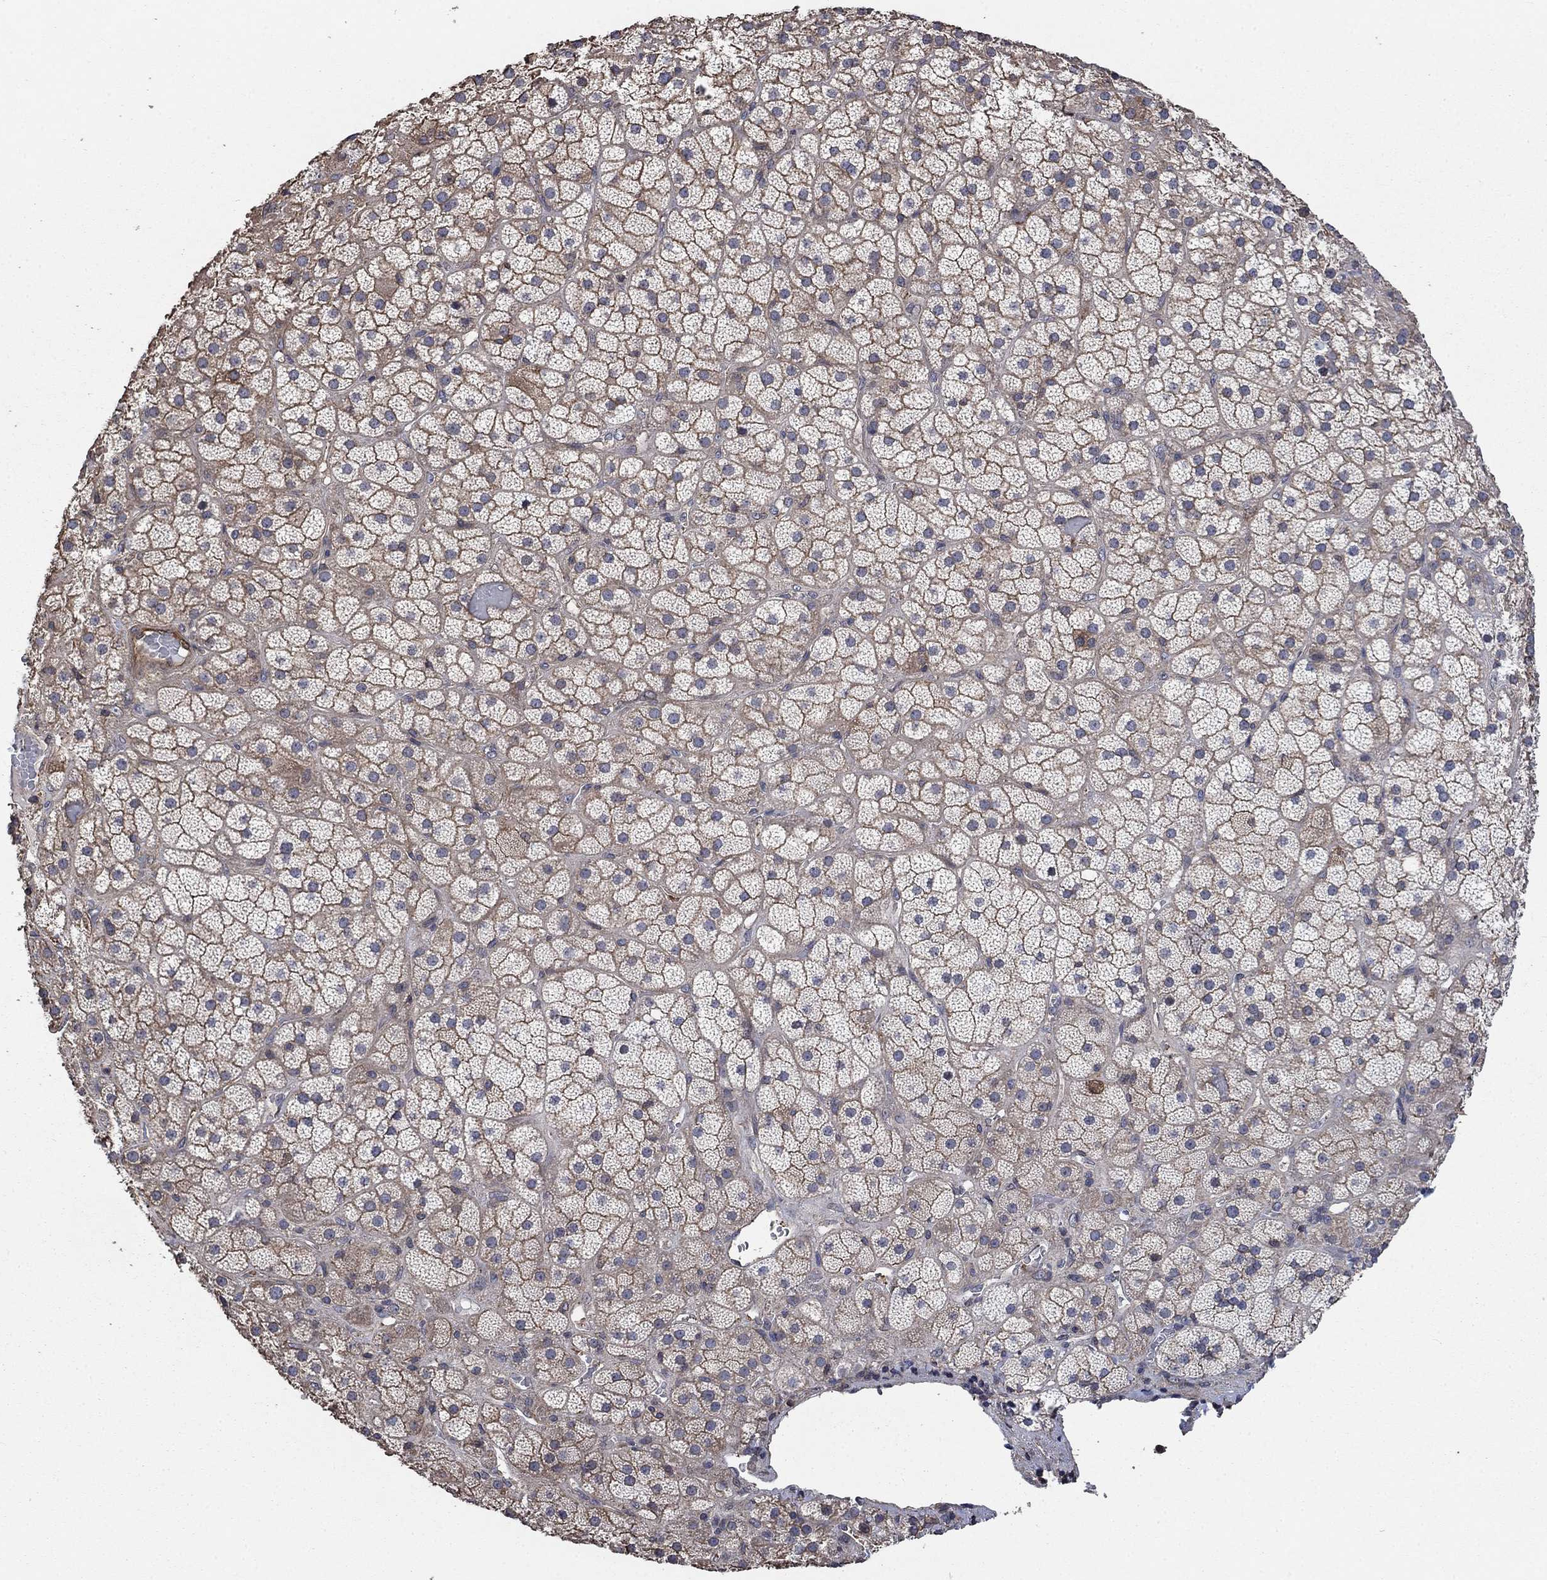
{"staining": {"intensity": "moderate", "quantity": "<25%", "location": "cytoplasmic/membranous"}, "tissue": "adrenal gland", "cell_type": "Glandular cells", "image_type": "normal", "snomed": [{"axis": "morphology", "description": "Normal tissue, NOS"}, {"axis": "topography", "description": "Adrenal gland"}], "caption": "Immunohistochemistry (IHC) histopathology image of normal adrenal gland: adrenal gland stained using IHC shows low levels of moderate protein expression localized specifically in the cytoplasmic/membranous of glandular cells, appearing as a cytoplasmic/membranous brown color.", "gene": "PDE3A", "patient": {"sex": "male", "age": 57}}